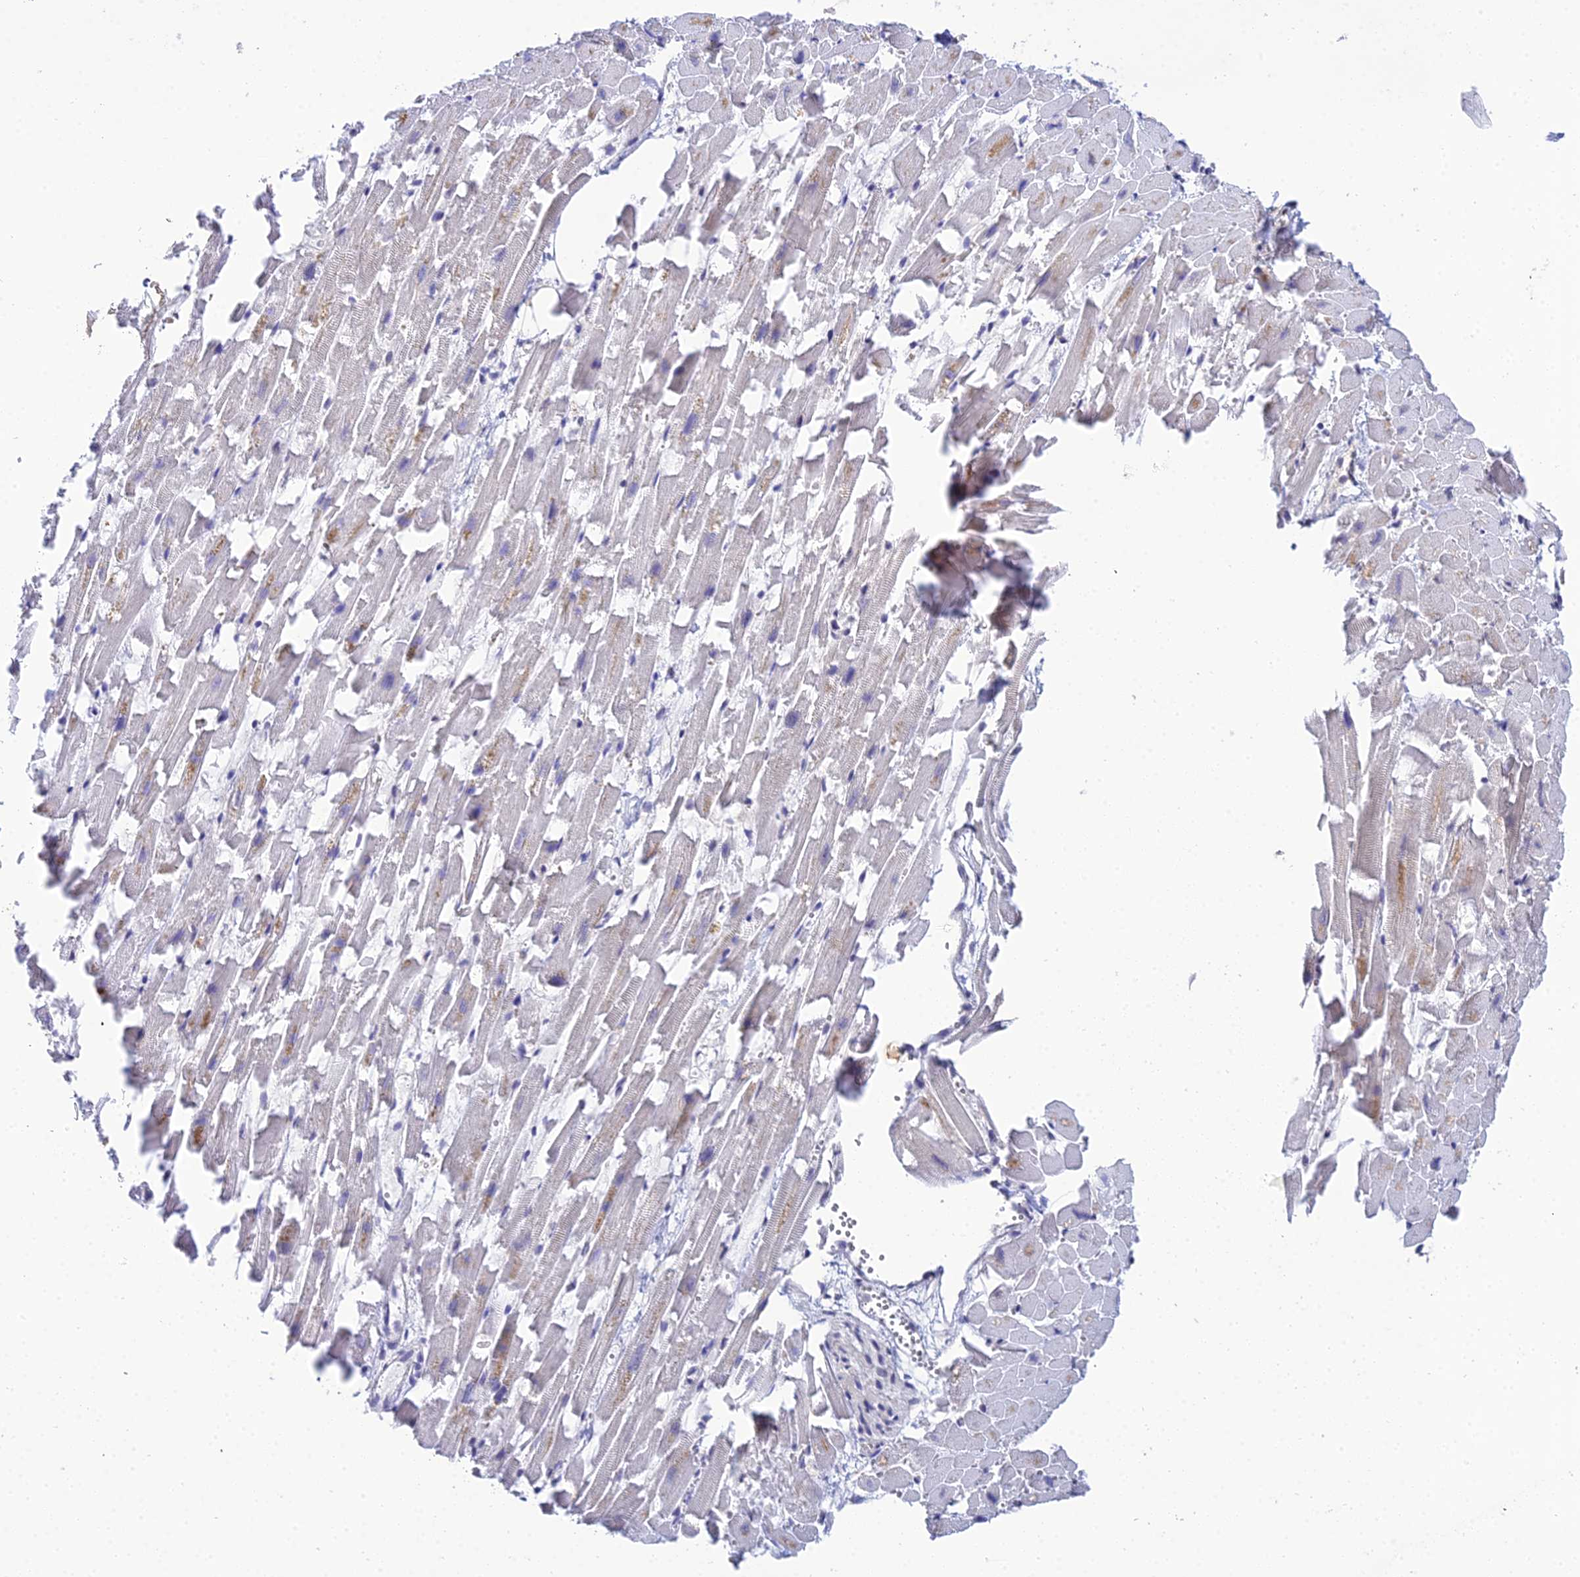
{"staining": {"intensity": "negative", "quantity": "none", "location": "none"}, "tissue": "heart muscle", "cell_type": "Cardiomyocytes", "image_type": "normal", "snomed": [{"axis": "morphology", "description": "Normal tissue, NOS"}, {"axis": "topography", "description": "Heart"}], "caption": "Benign heart muscle was stained to show a protein in brown. There is no significant positivity in cardiomyocytes. (Stains: DAB (3,3'-diaminobenzidine) IHC with hematoxylin counter stain, Microscopy: brightfield microscopy at high magnification).", "gene": "EXOSC3", "patient": {"sex": "female", "age": 64}}